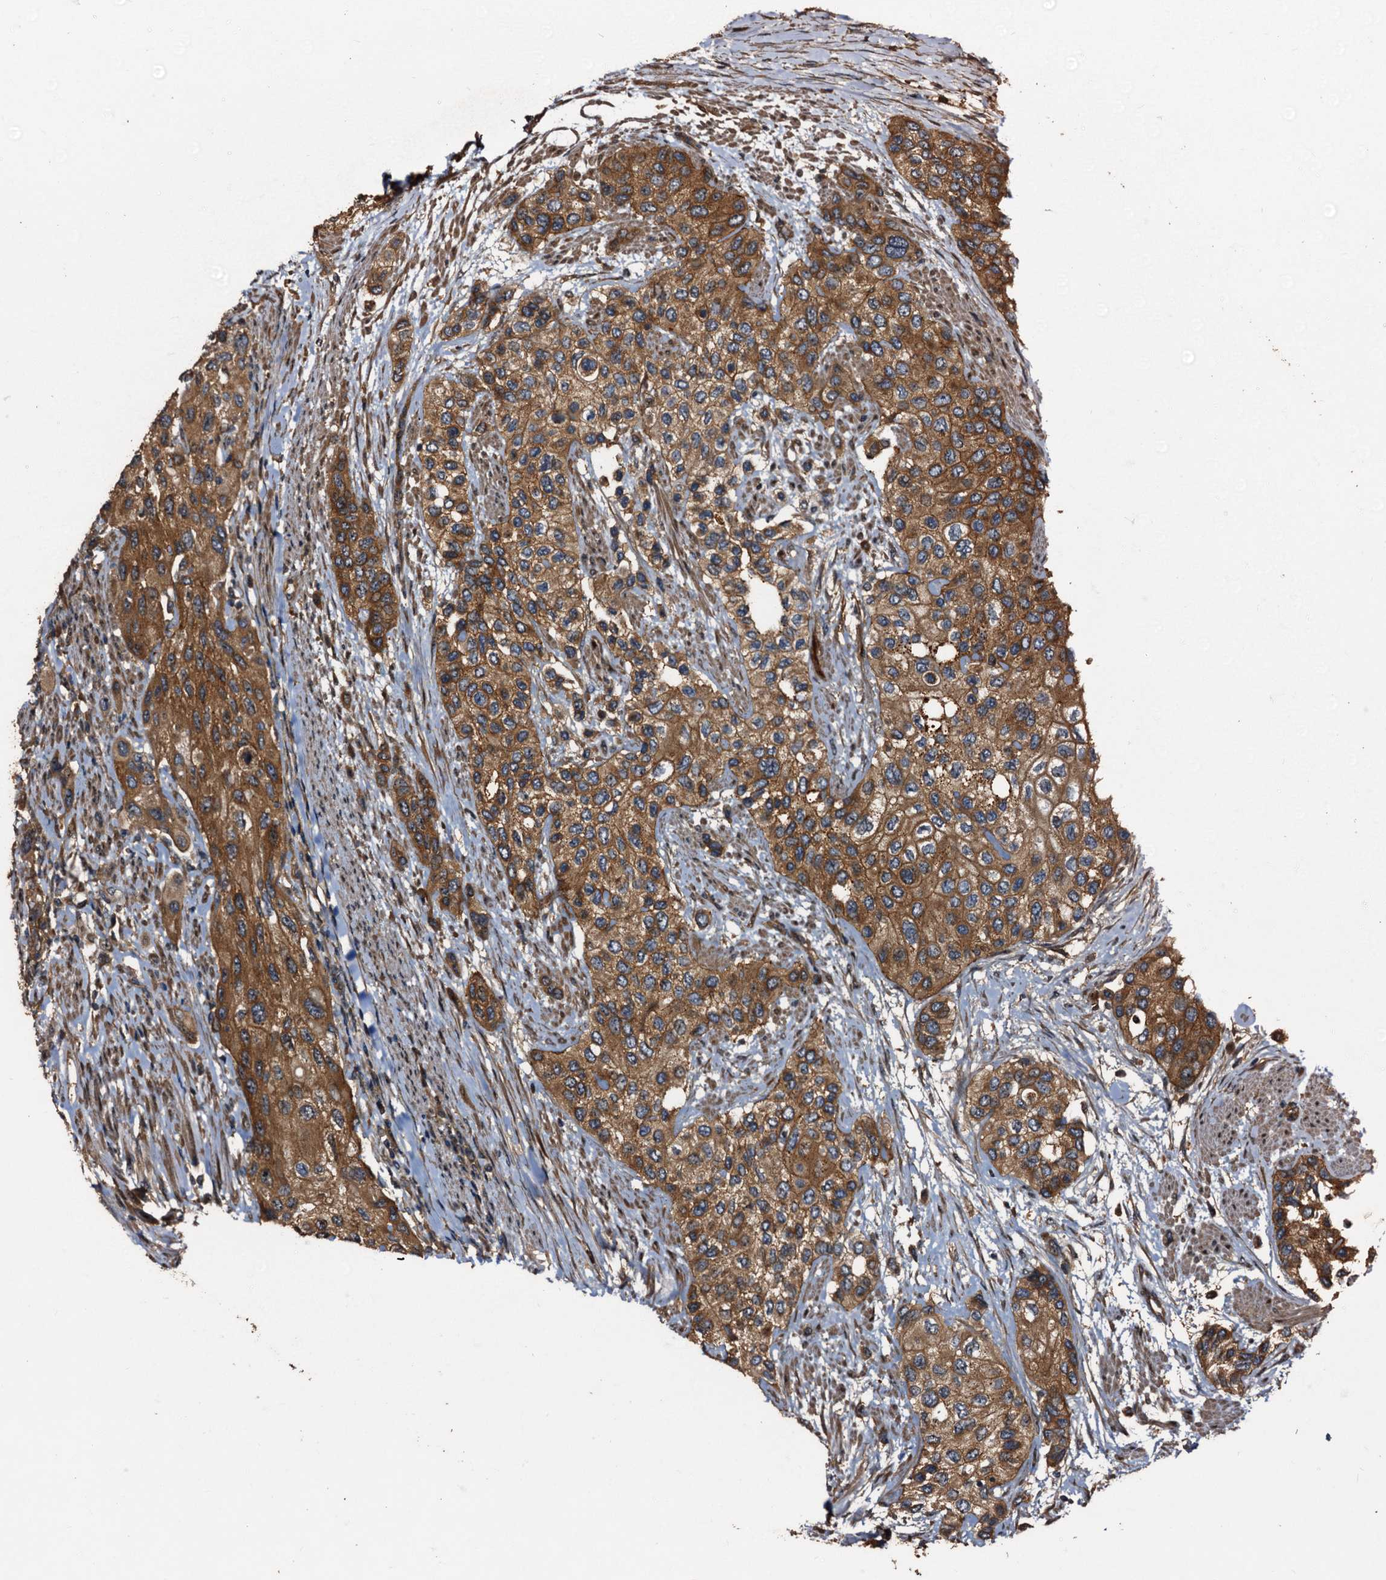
{"staining": {"intensity": "strong", "quantity": ">75%", "location": "cytoplasmic/membranous"}, "tissue": "urothelial cancer", "cell_type": "Tumor cells", "image_type": "cancer", "snomed": [{"axis": "morphology", "description": "Normal tissue, NOS"}, {"axis": "morphology", "description": "Urothelial carcinoma, High grade"}, {"axis": "topography", "description": "Vascular tissue"}, {"axis": "topography", "description": "Urinary bladder"}], "caption": "DAB immunohistochemical staining of urothelial cancer displays strong cytoplasmic/membranous protein staining in about >75% of tumor cells. (DAB IHC, brown staining for protein, blue staining for nuclei).", "gene": "PEX5", "patient": {"sex": "female", "age": 56}}